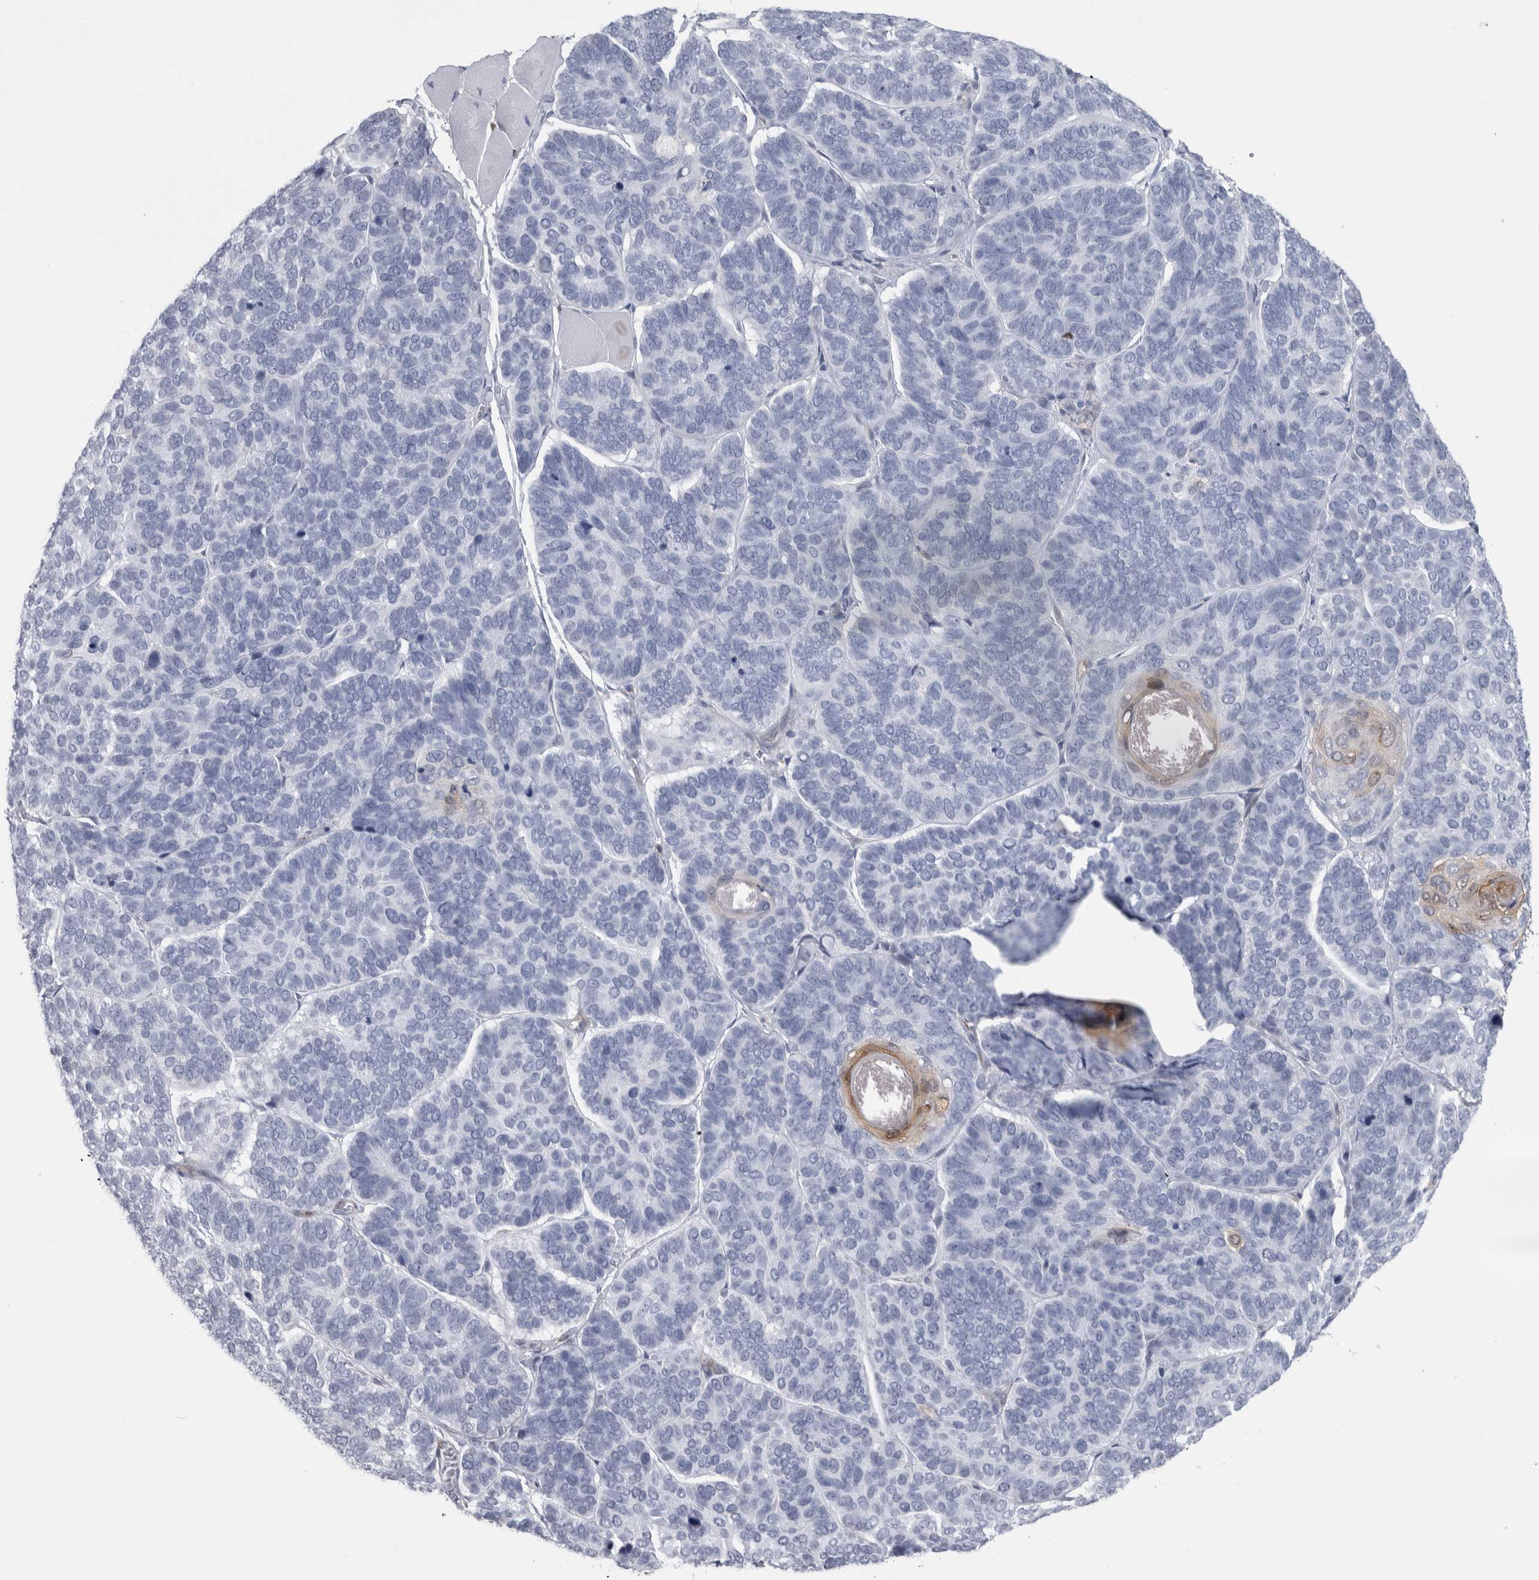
{"staining": {"intensity": "negative", "quantity": "none", "location": "none"}, "tissue": "skin cancer", "cell_type": "Tumor cells", "image_type": "cancer", "snomed": [{"axis": "morphology", "description": "Basal cell carcinoma"}, {"axis": "topography", "description": "Skin"}], "caption": "High power microscopy histopathology image of an IHC image of basal cell carcinoma (skin), revealing no significant staining in tumor cells.", "gene": "ACOT7", "patient": {"sex": "male", "age": 62}}